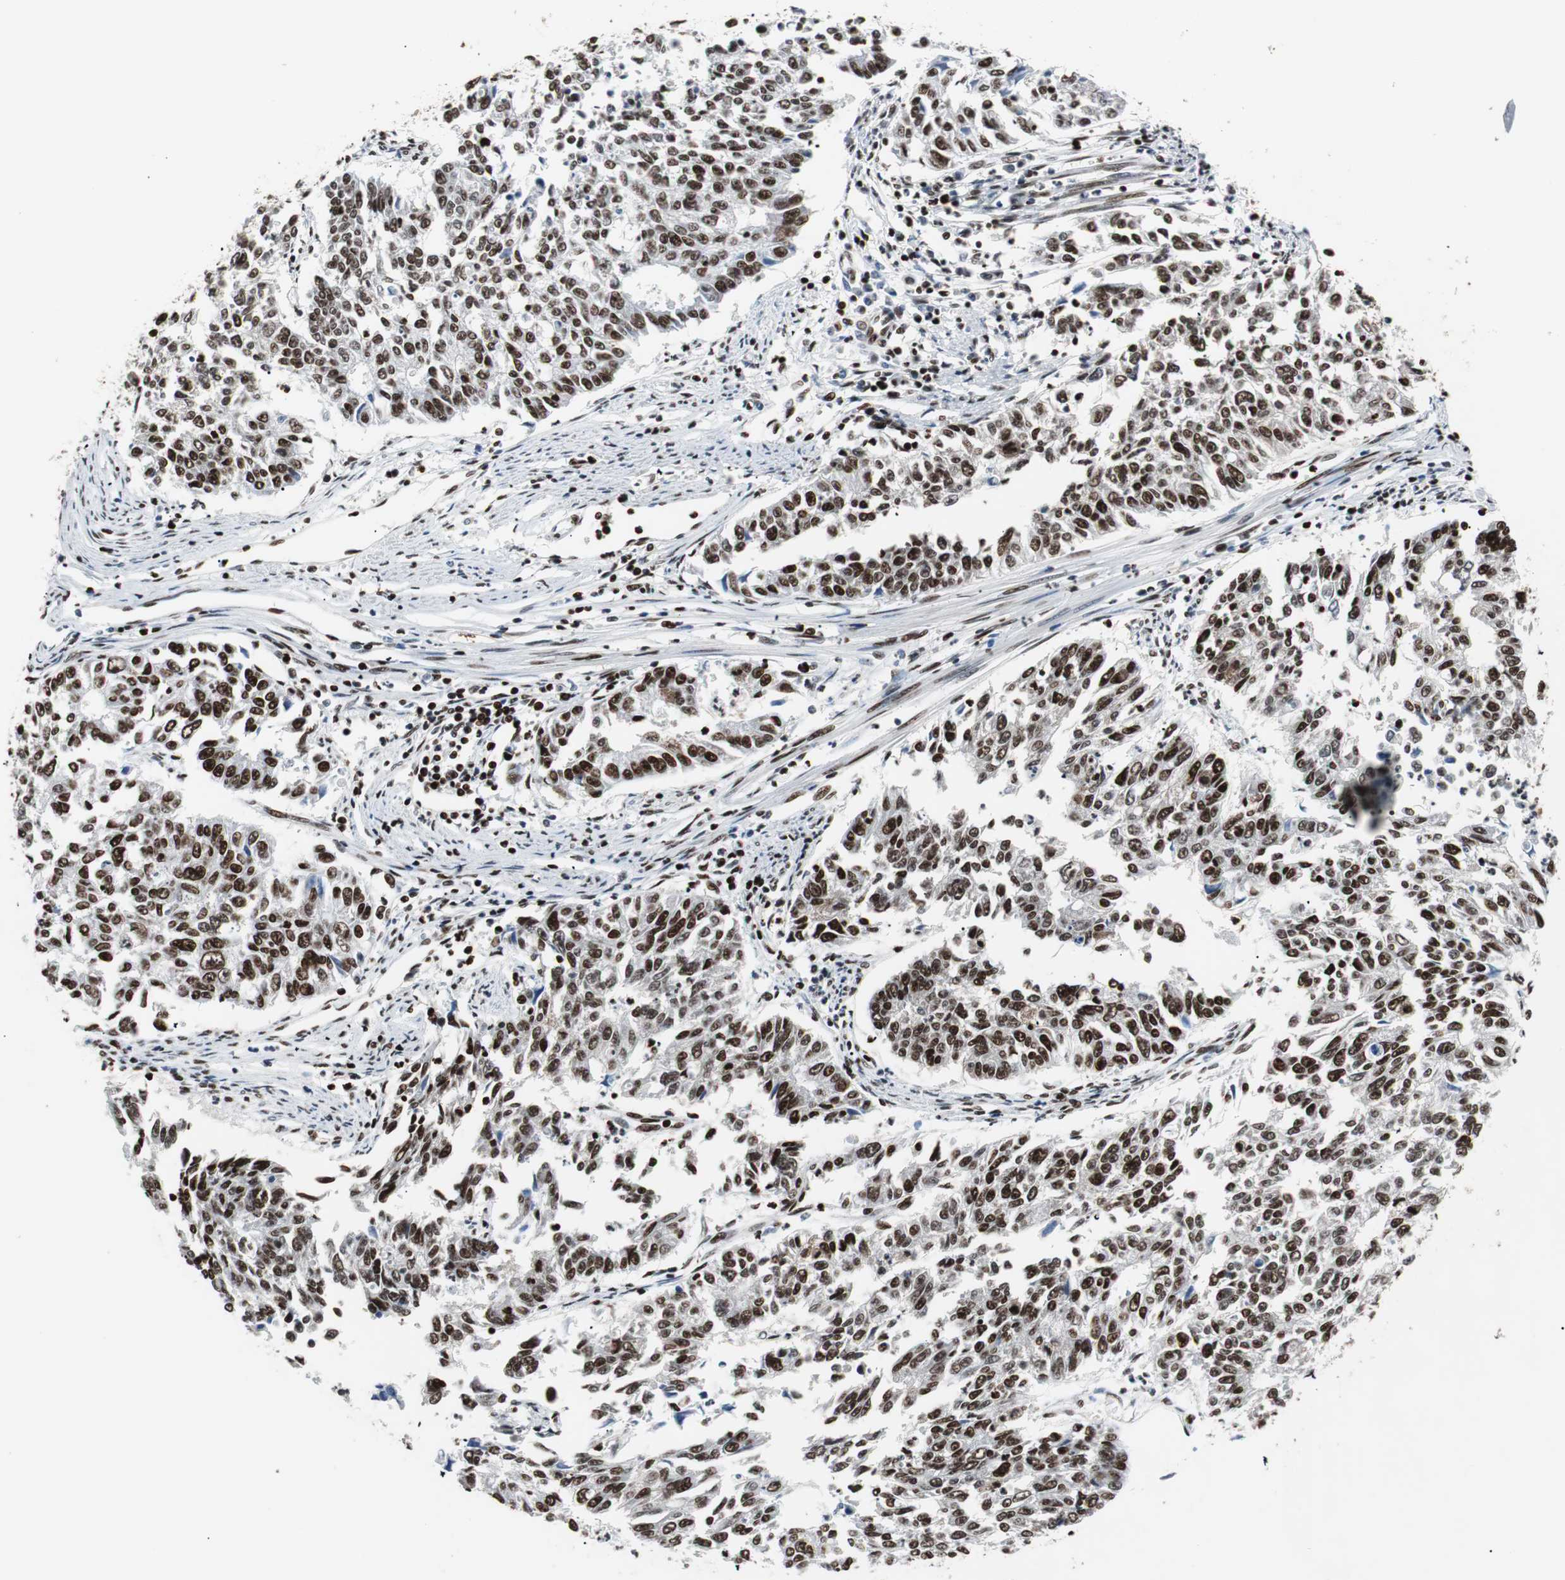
{"staining": {"intensity": "strong", "quantity": ">75%", "location": "nuclear"}, "tissue": "endometrial cancer", "cell_type": "Tumor cells", "image_type": "cancer", "snomed": [{"axis": "morphology", "description": "Adenocarcinoma, NOS"}, {"axis": "topography", "description": "Endometrium"}], "caption": "Human endometrial cancer stained for a protein (brown) demonstrates strong nuclear positive expression in approximately >75% of tumor cells.", "gene": "MTA2", "patient": {"sex": "female", "age": 42}}